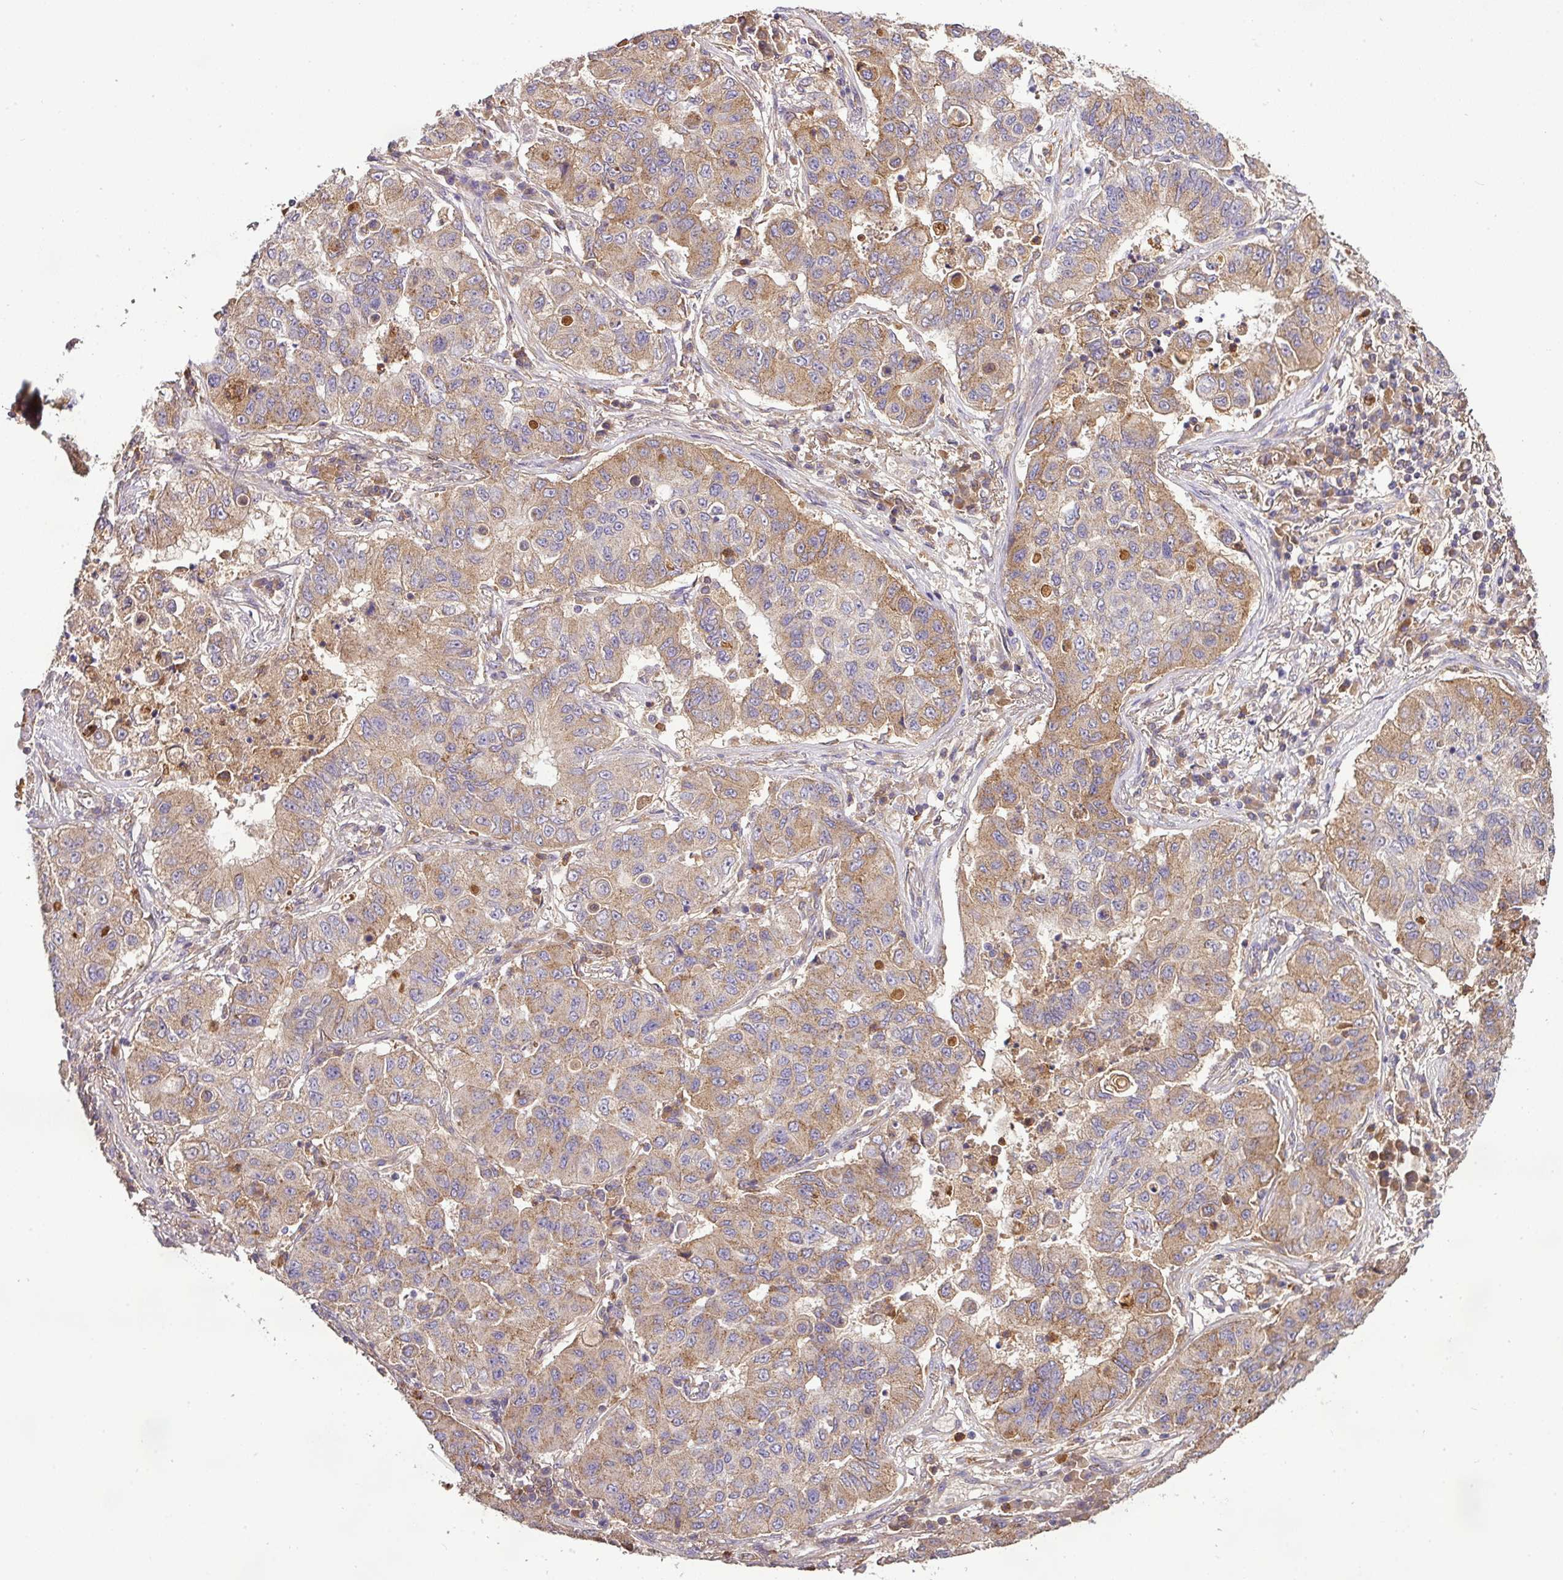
{"staining": {"intensity": "moderate", "quantity": ">75%", "location": "cytoplasmic/membranous"}, "tissue": "lung cancer", "cell_type": "Tumor cells", "image_type": "cancer", "snomed": [{"axis": "morphology", "description": "Squamous cell carcinoma, NOS"}, {"axis": "topography", "description": "Lung"}], "caption": "Immunohistochemistry (DAB (3,3'-diaminobenzidine)) staining of squamous cell carcinoma (lung) displays moderate cytoplasmic/membranous protein expression in approximately >75% of tumor cells.", "gene": "CAB39L", "patient": {"sex": "male", "age": 74}}